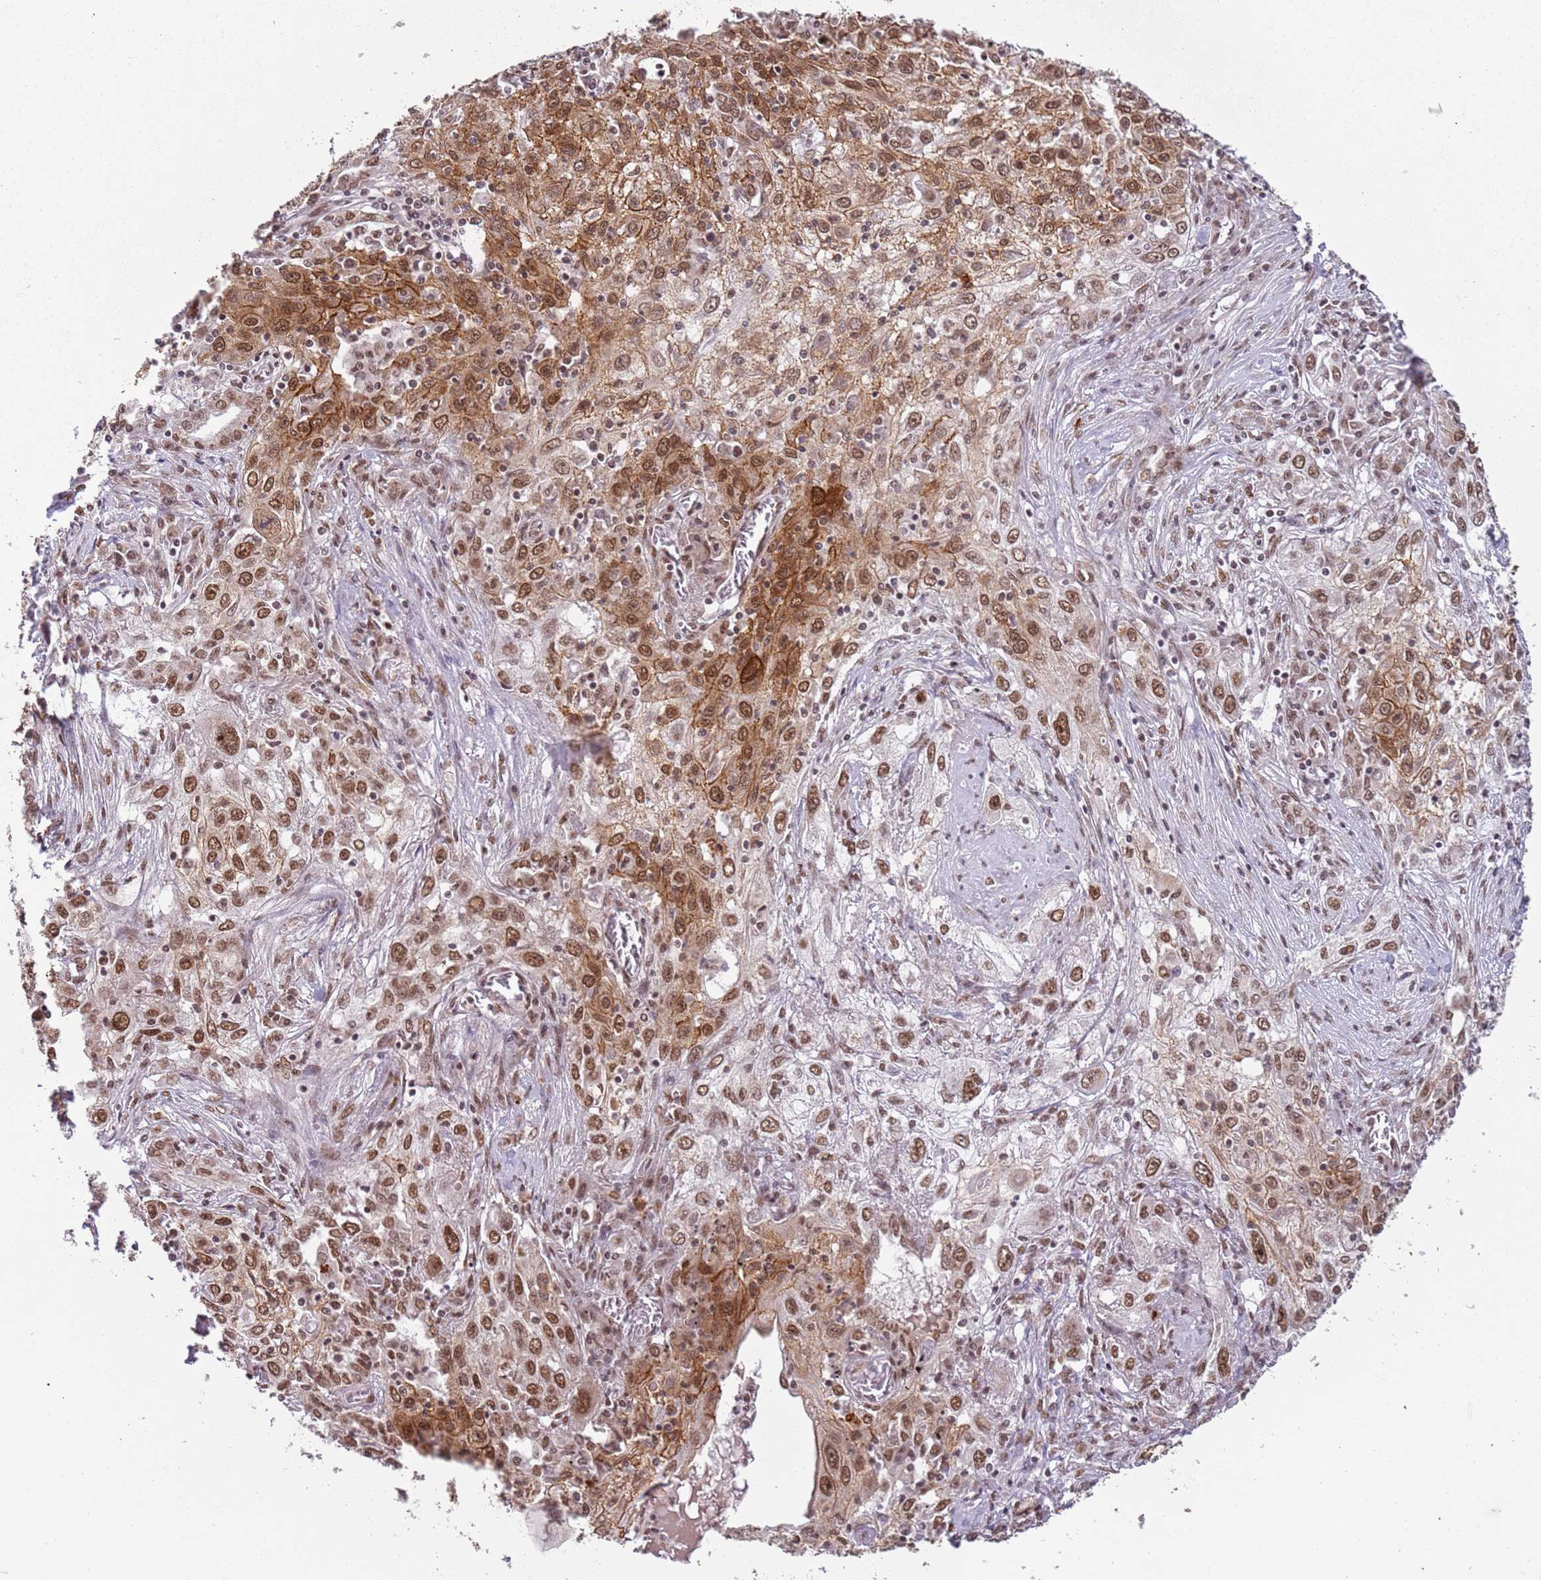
{"staining": {"intensity": "moderate", "quantity": ">75%", "location": "cytoplasmic/membranous,nuclear"}, "tissue": "lung cancer", "cell_type": "Tumor cells", "image_type": "cancer", "snomed": [{"axis": "morphology", "description": "Squamous cell carcinoma, NOS"}, {"axis": "topography", "description": "Lung"}], "caption": "The image demonstrates immunohistochemical staining of lung cancer (squamous cell carcinoma). There is moderate cytoplasmic/membranous and nuclear expression is seen in about >75% of tumor cells. (DAB (3,3'-diaminobenzidine) = brown stain, brightfield microscopy at high magnification).", "gene": "FAM120AOS", "patient": {"sex": "female", "age": 69}}